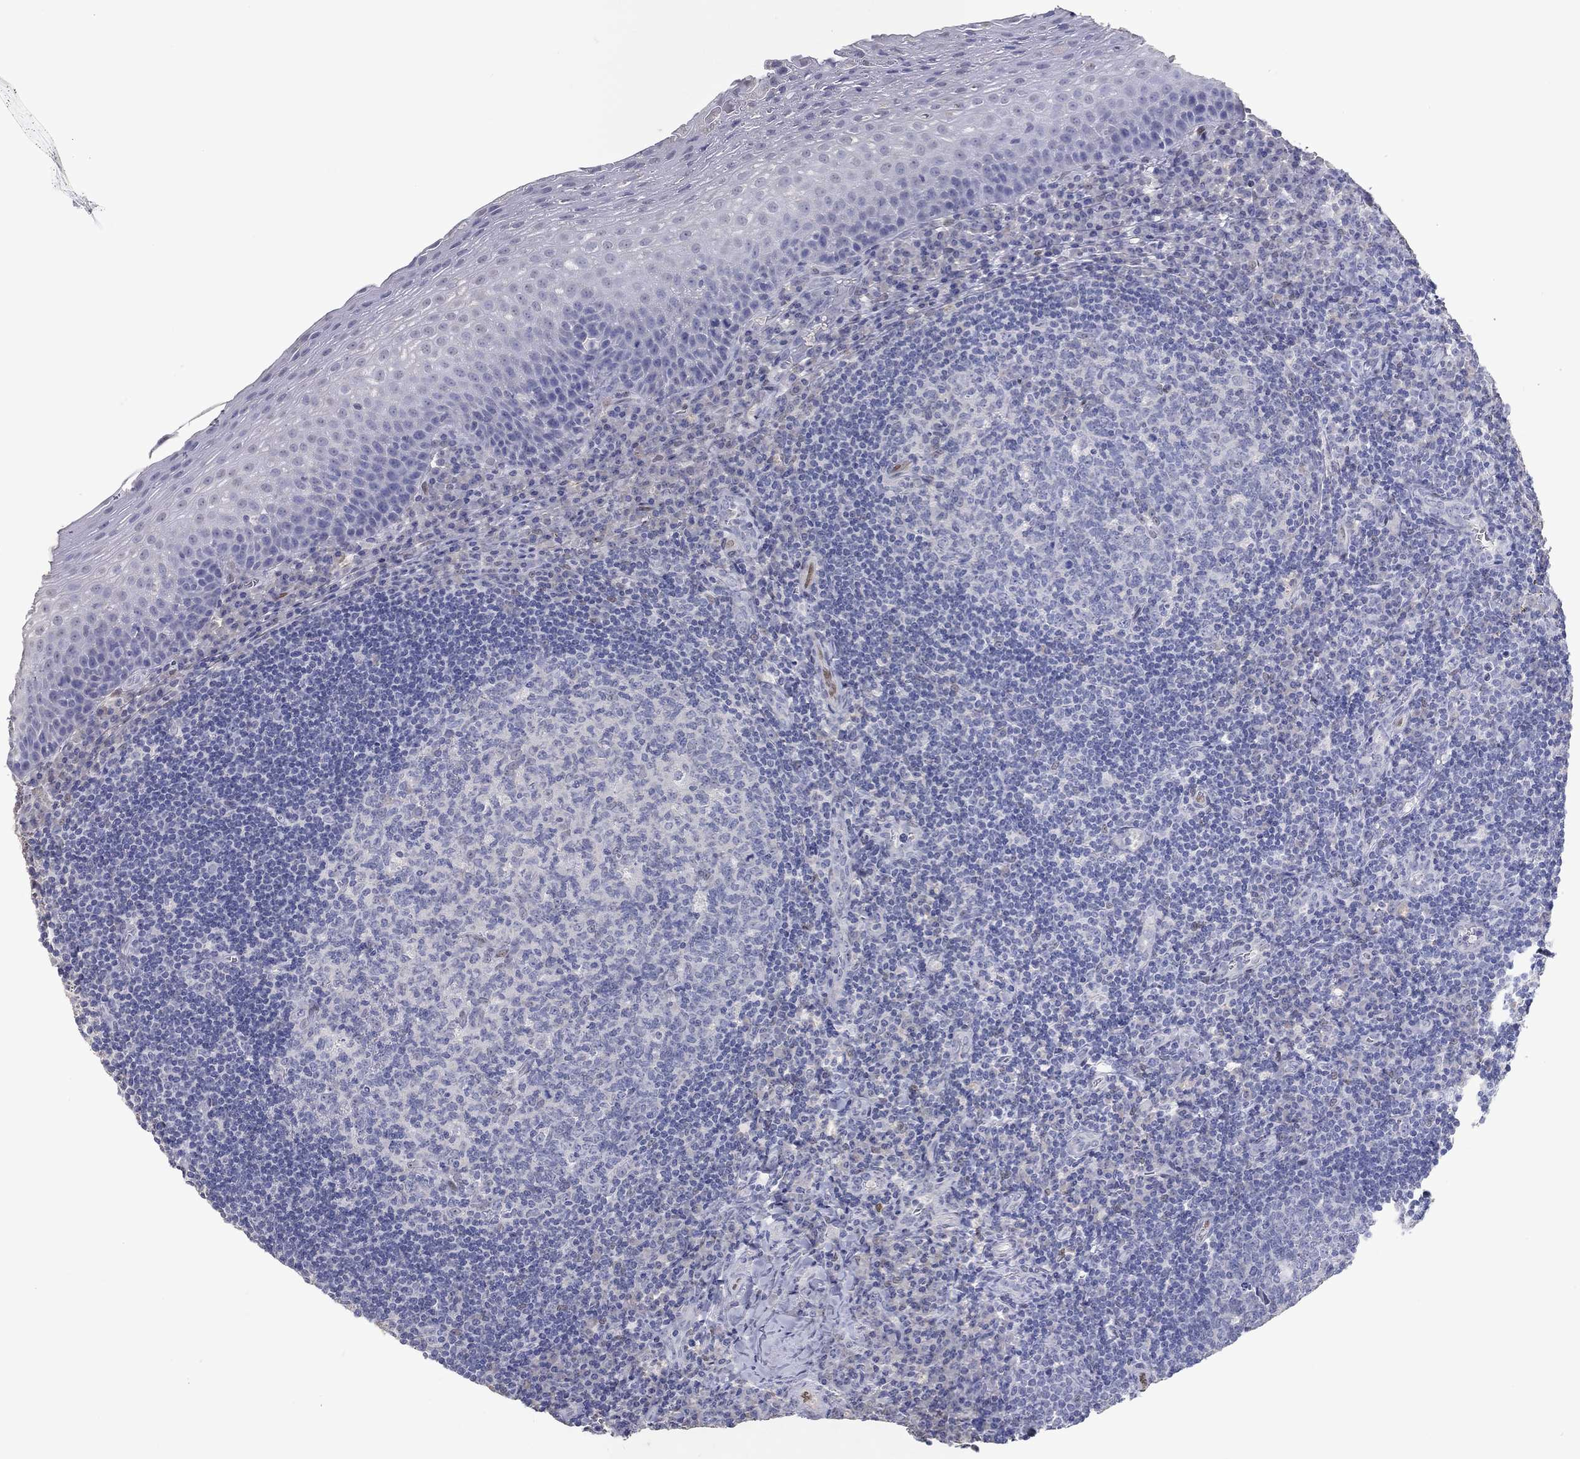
{"staining": {"intensity": "negative", "quantity": "none", "location": "none"}, "tissue": "tonsil", "cell_type": "Germinal center cells", "image_type": "normal", "snomed": [{"axis": "morphology", "description": "Normal tissue, NOS"}, {"axis": "morphology", "description": "Inflammation, NOS"}, {"axis": "topography", "description": "Tonsil"}], "caption": "The image reveals no significant staining in germinal center cells of tonsil. Brightfield microscopy of immunohistochemistry (IHC) stained with DAB (3,3'-diaminobenzidine) (brown) and hematoxylin (blue), captured at high magnification.", "gene": "FGF2", "patient": {"sex": "female", "age": 31}}